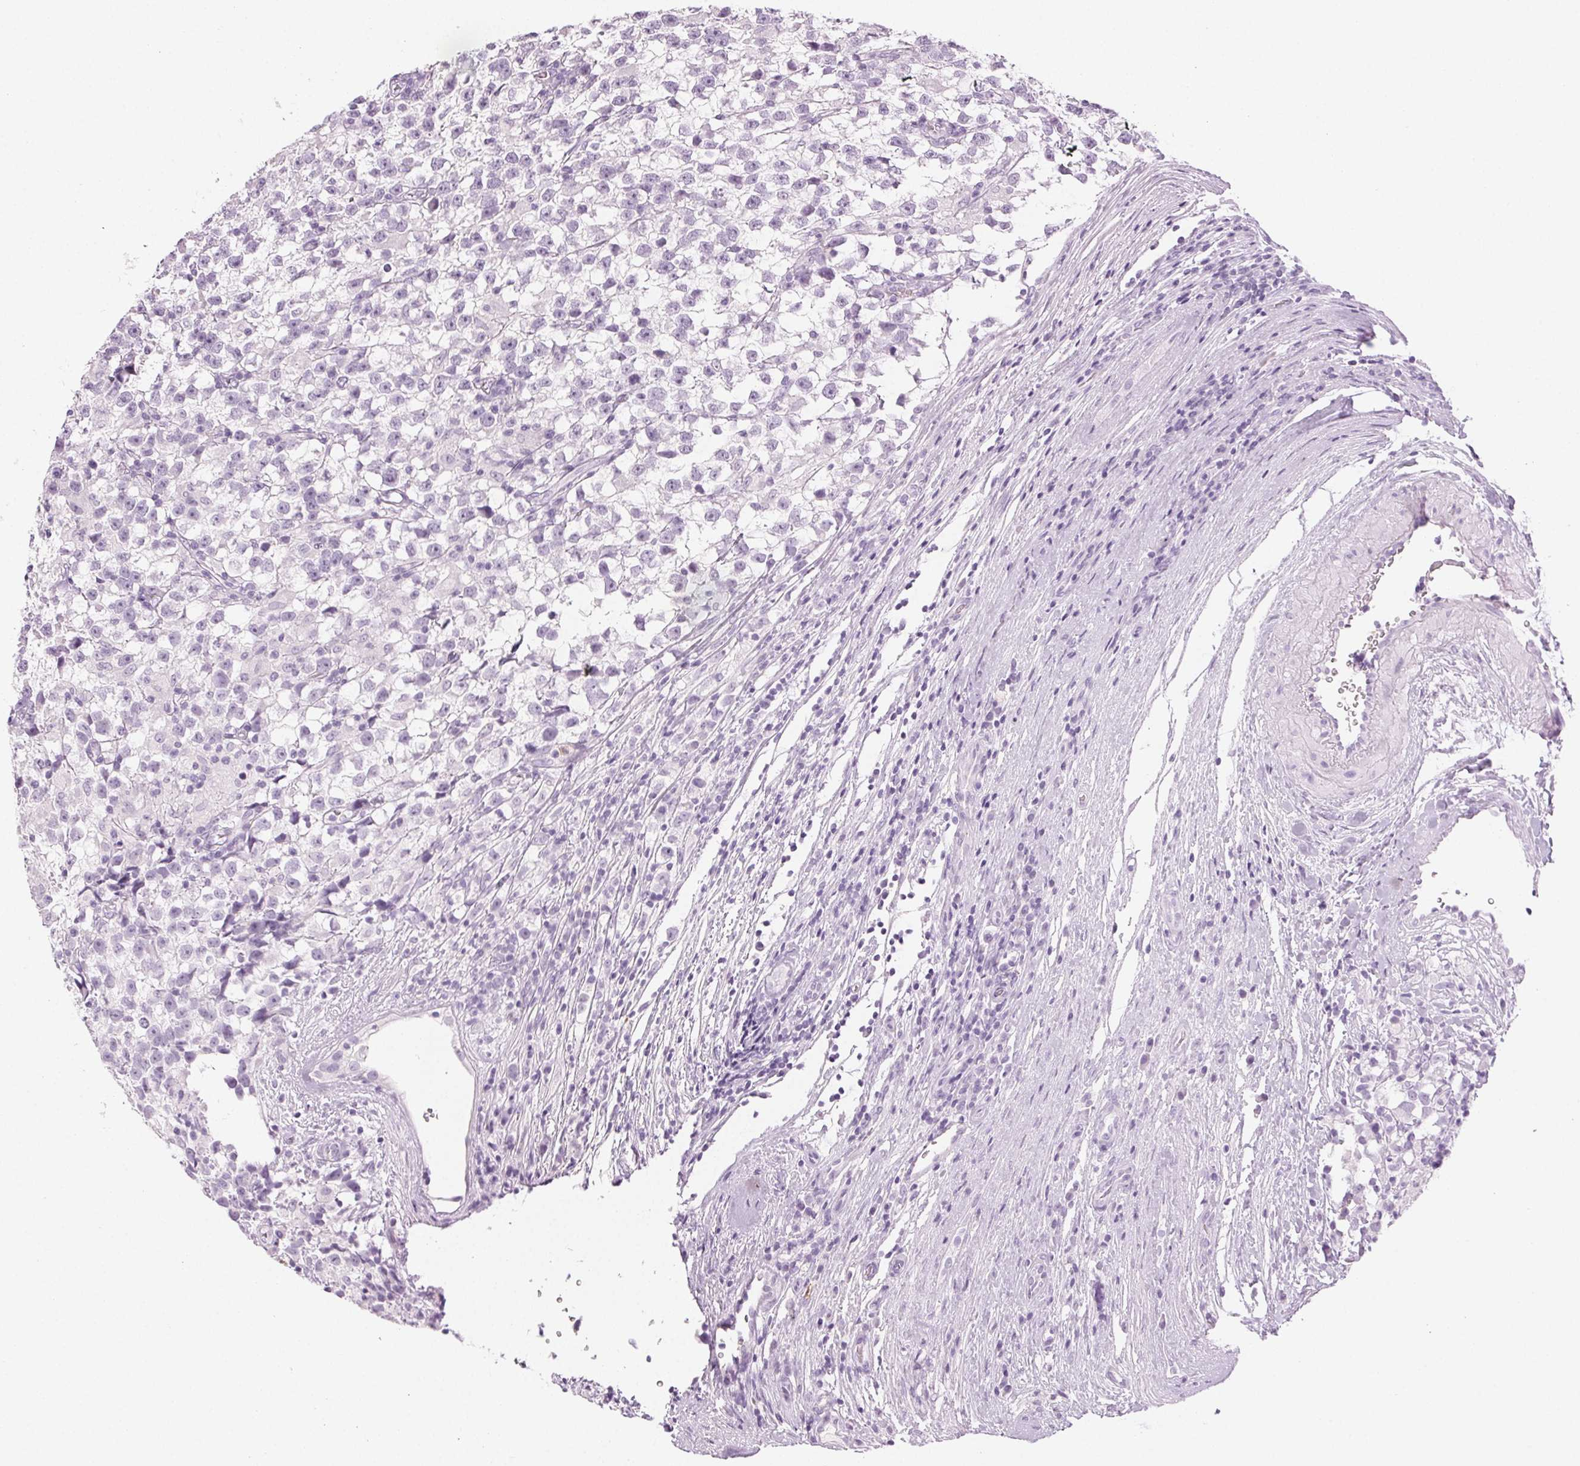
{"staining": {"intensity": "negative", "quantity": "none", "location": "none"}, "tissue": "testis cancer", "cell_type": "Tumor cells", "image_type": "cancer", "snomed": [{"axis": "morphology", "description": "Seminoma, NOS"}, {"axis": "topography", "description": "Testis"}], "caption": "DAB (3,3'-diaminobenzidine) immunohistochemical staining of human testis cancer demonstrates no significant positivity in tumor cells.", "gene": "MPO", "patient": {"sex": "male", "age": 31}}